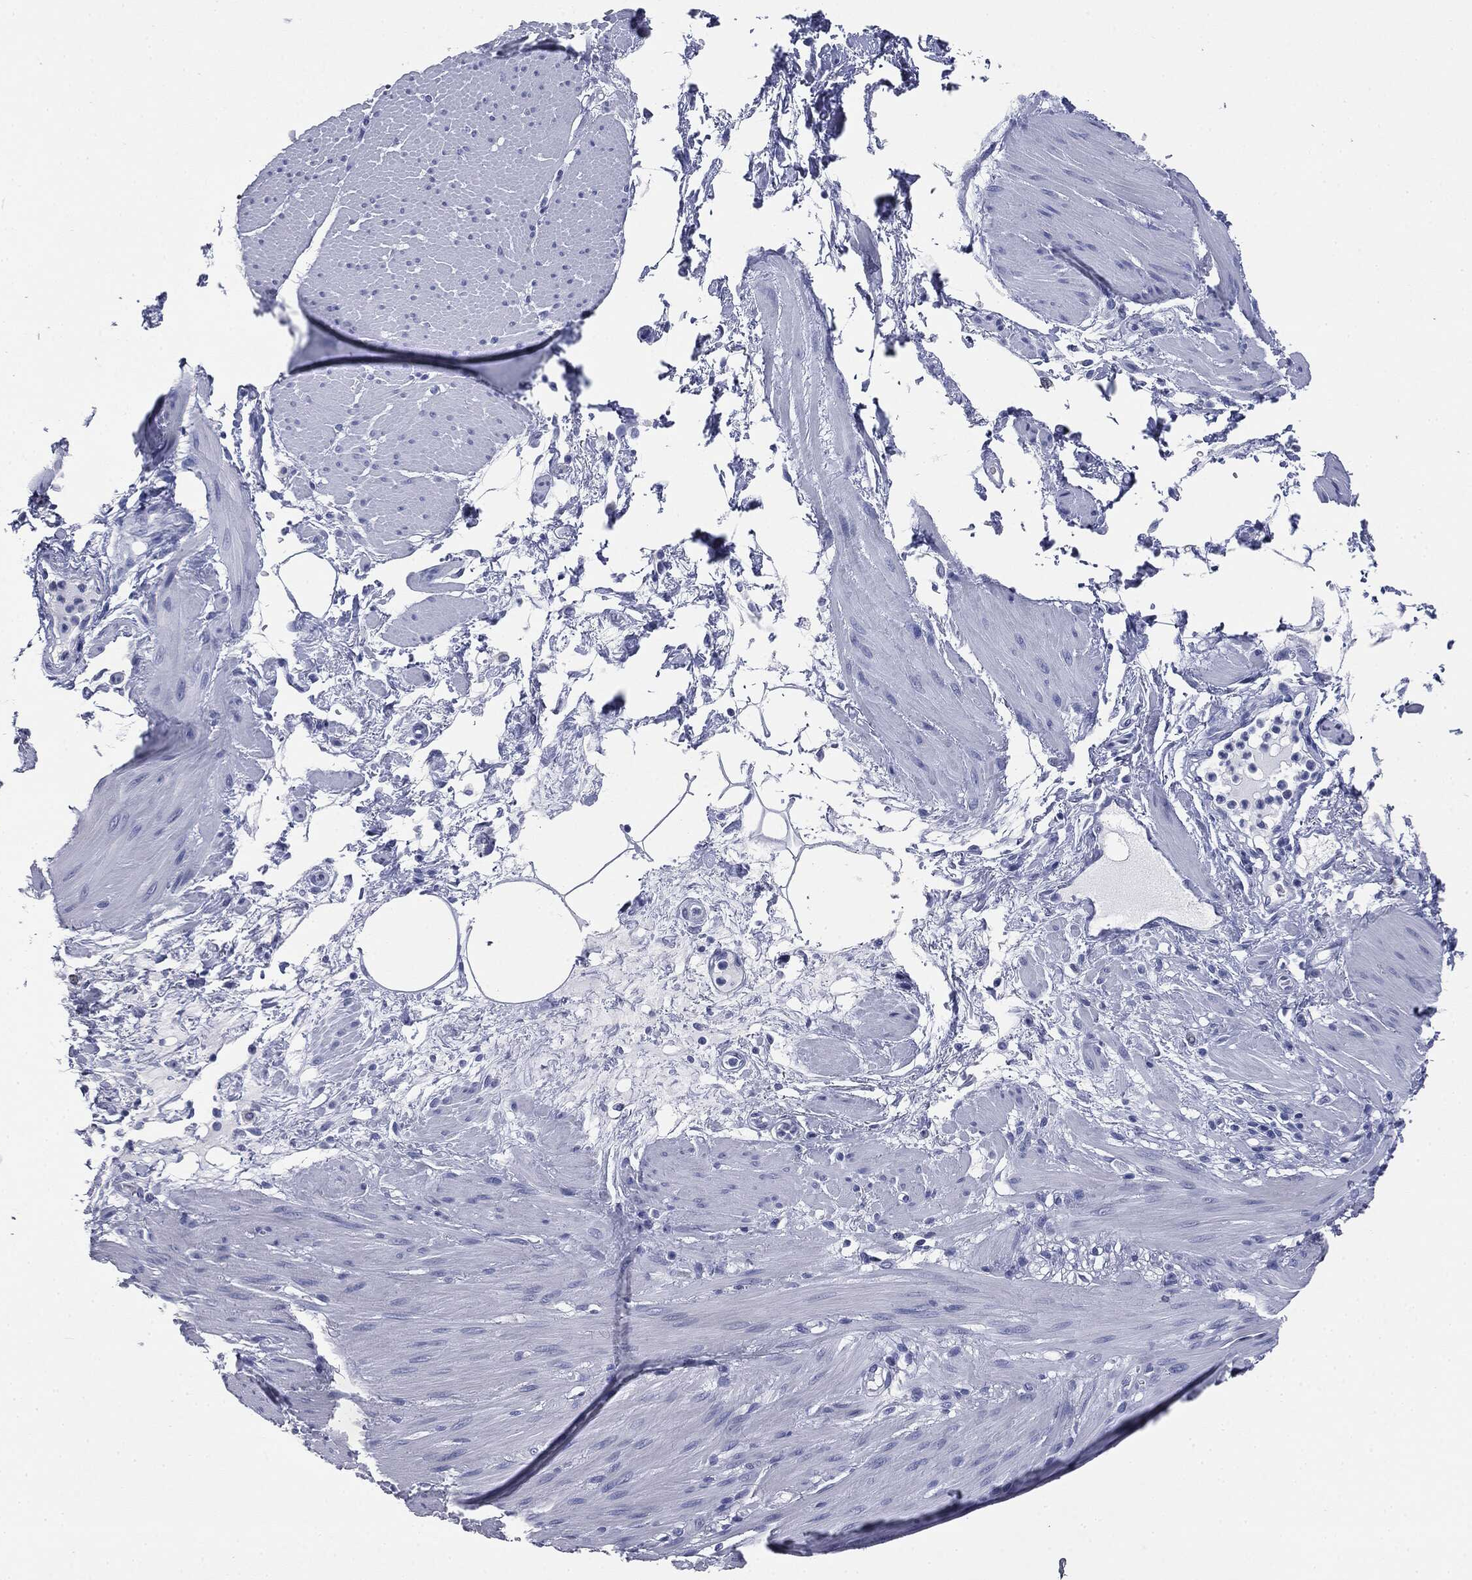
{"staining": {"intensity": "negative", "quantity": "none", "location": "none"}, "tissue": "smooth muscle", "cell_type": "Smooth muscle cells", "image_type": "normal", "snomed": [{"axis": "morphology", "description": "Normal tissue, NOS"}, {"axis": "topography", "description": "Smooth muscle"}, {"axis": "topography", "description": "Anal"}], "caption": "This micrograph is of benign smooth muscle stained with immunohistochemistry (IHC) to label a protein in brown with the nuclei are counter-stained blue. There is no expression in smooth muscle cells. Brightfield microscopy of IHC stained with DAB (brown) and hematoxylin (blue), captured at high magnification.", "gene": "ATP2A1", "patient": {"sex": "male", "age": 83}}